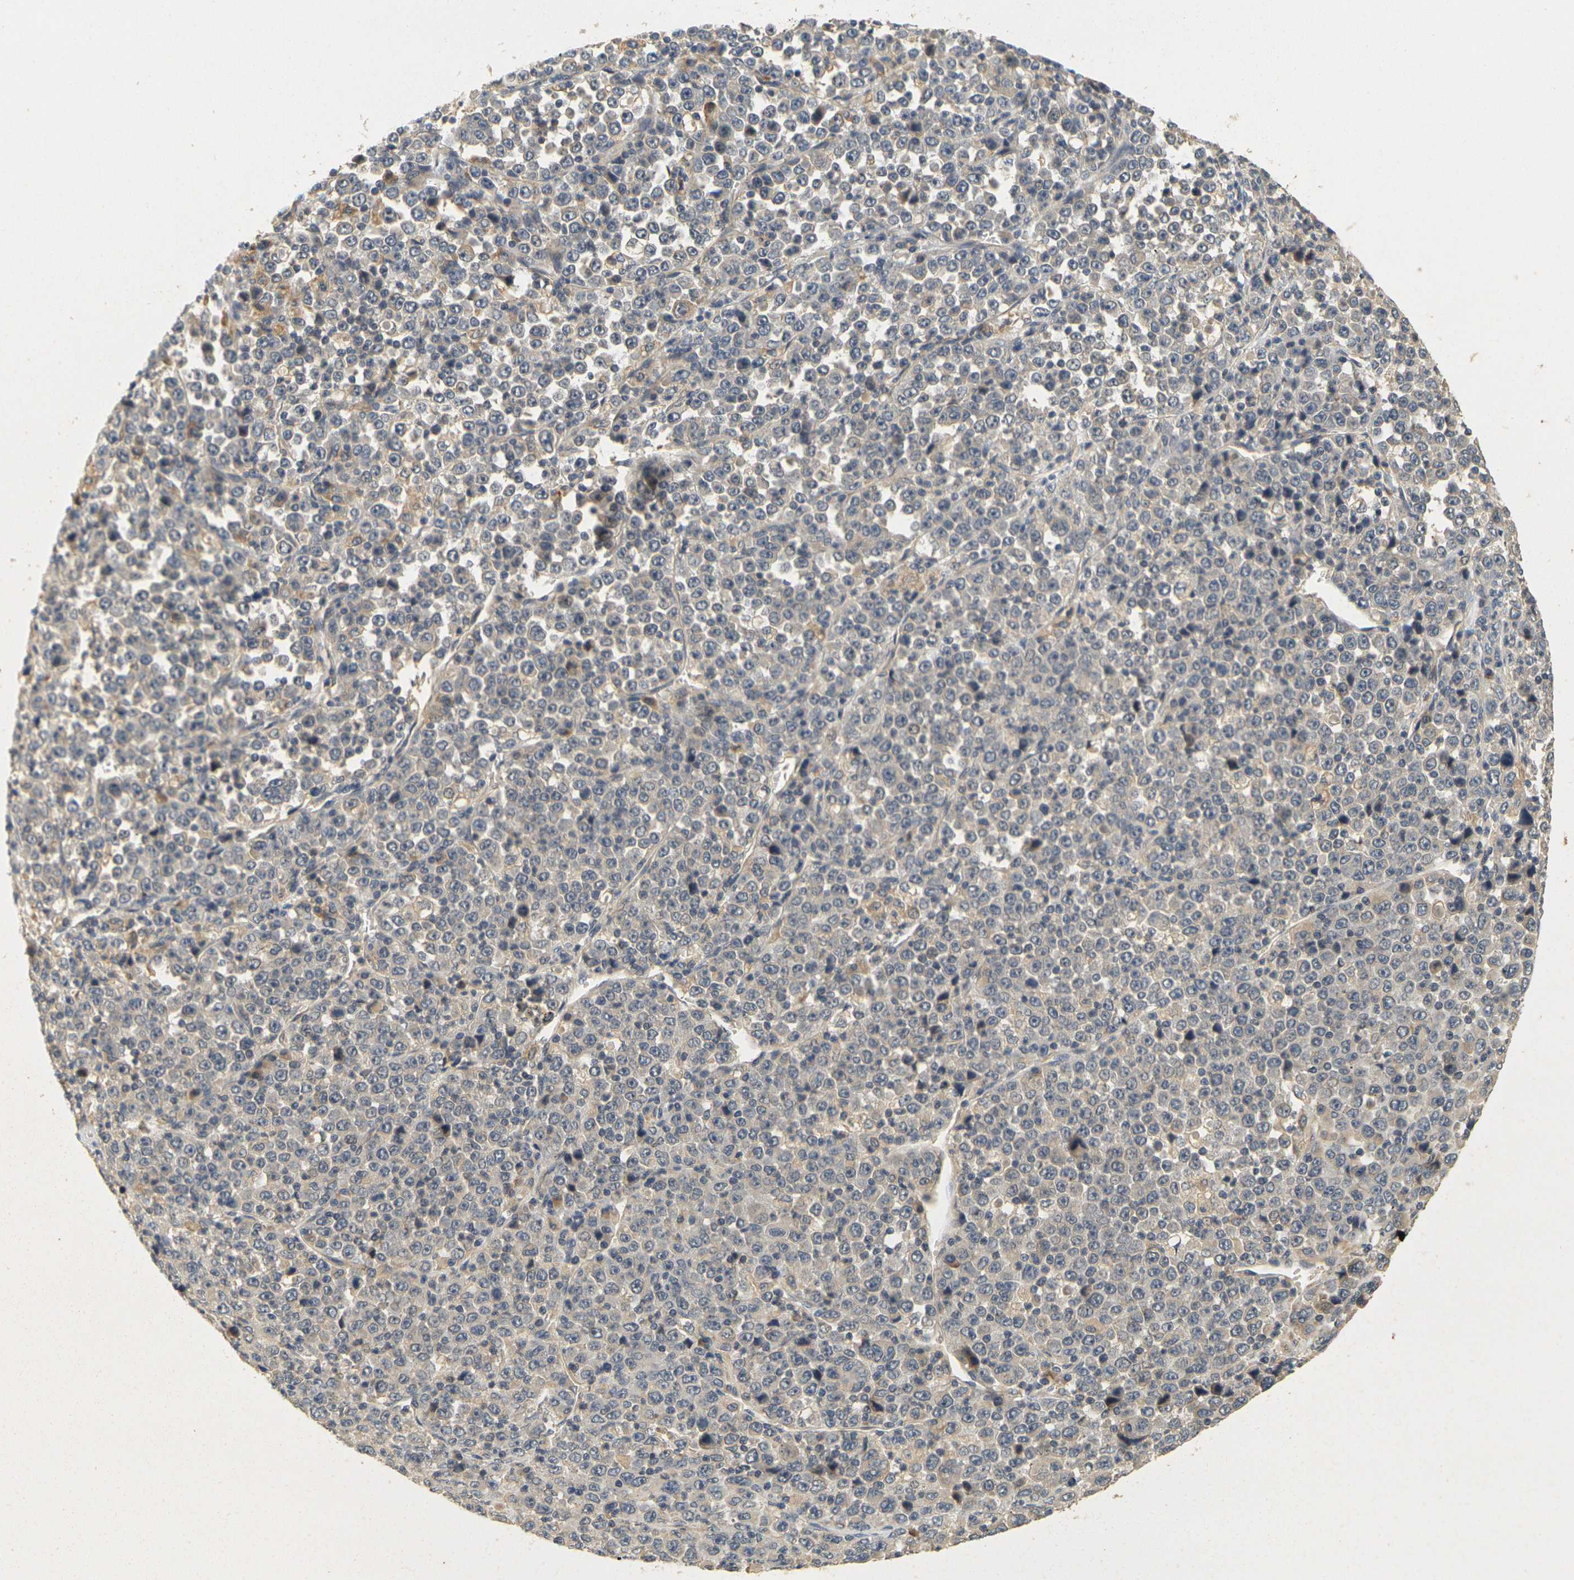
{"staining": {"intensity": "weak", "quantity": "25%-75%", "location": "cytoplasmic/membranous"}, "tissue": "stomach cancer", "cell_type": "Tumor cells", "image_type": "cancer", "snomed": [{"axis": "morphology", "description": "Normal tissue, NOS"}, {"axis": "morphology", "description": "Adenocarcinoma, NOS"}, {"axis": "topography", "description": "Stomach, upper"}, {"axis": "topography", "description": "Stomach"}], "caption": "Protein positivity by immunohistochemistry displays weak cytoplasmic/membranous positivity in about 25%-75% of tumor cells in adenocarcinoma (stomach).", "gene": "GDAP1", "patient": {"sex": "male", "age": 59}}